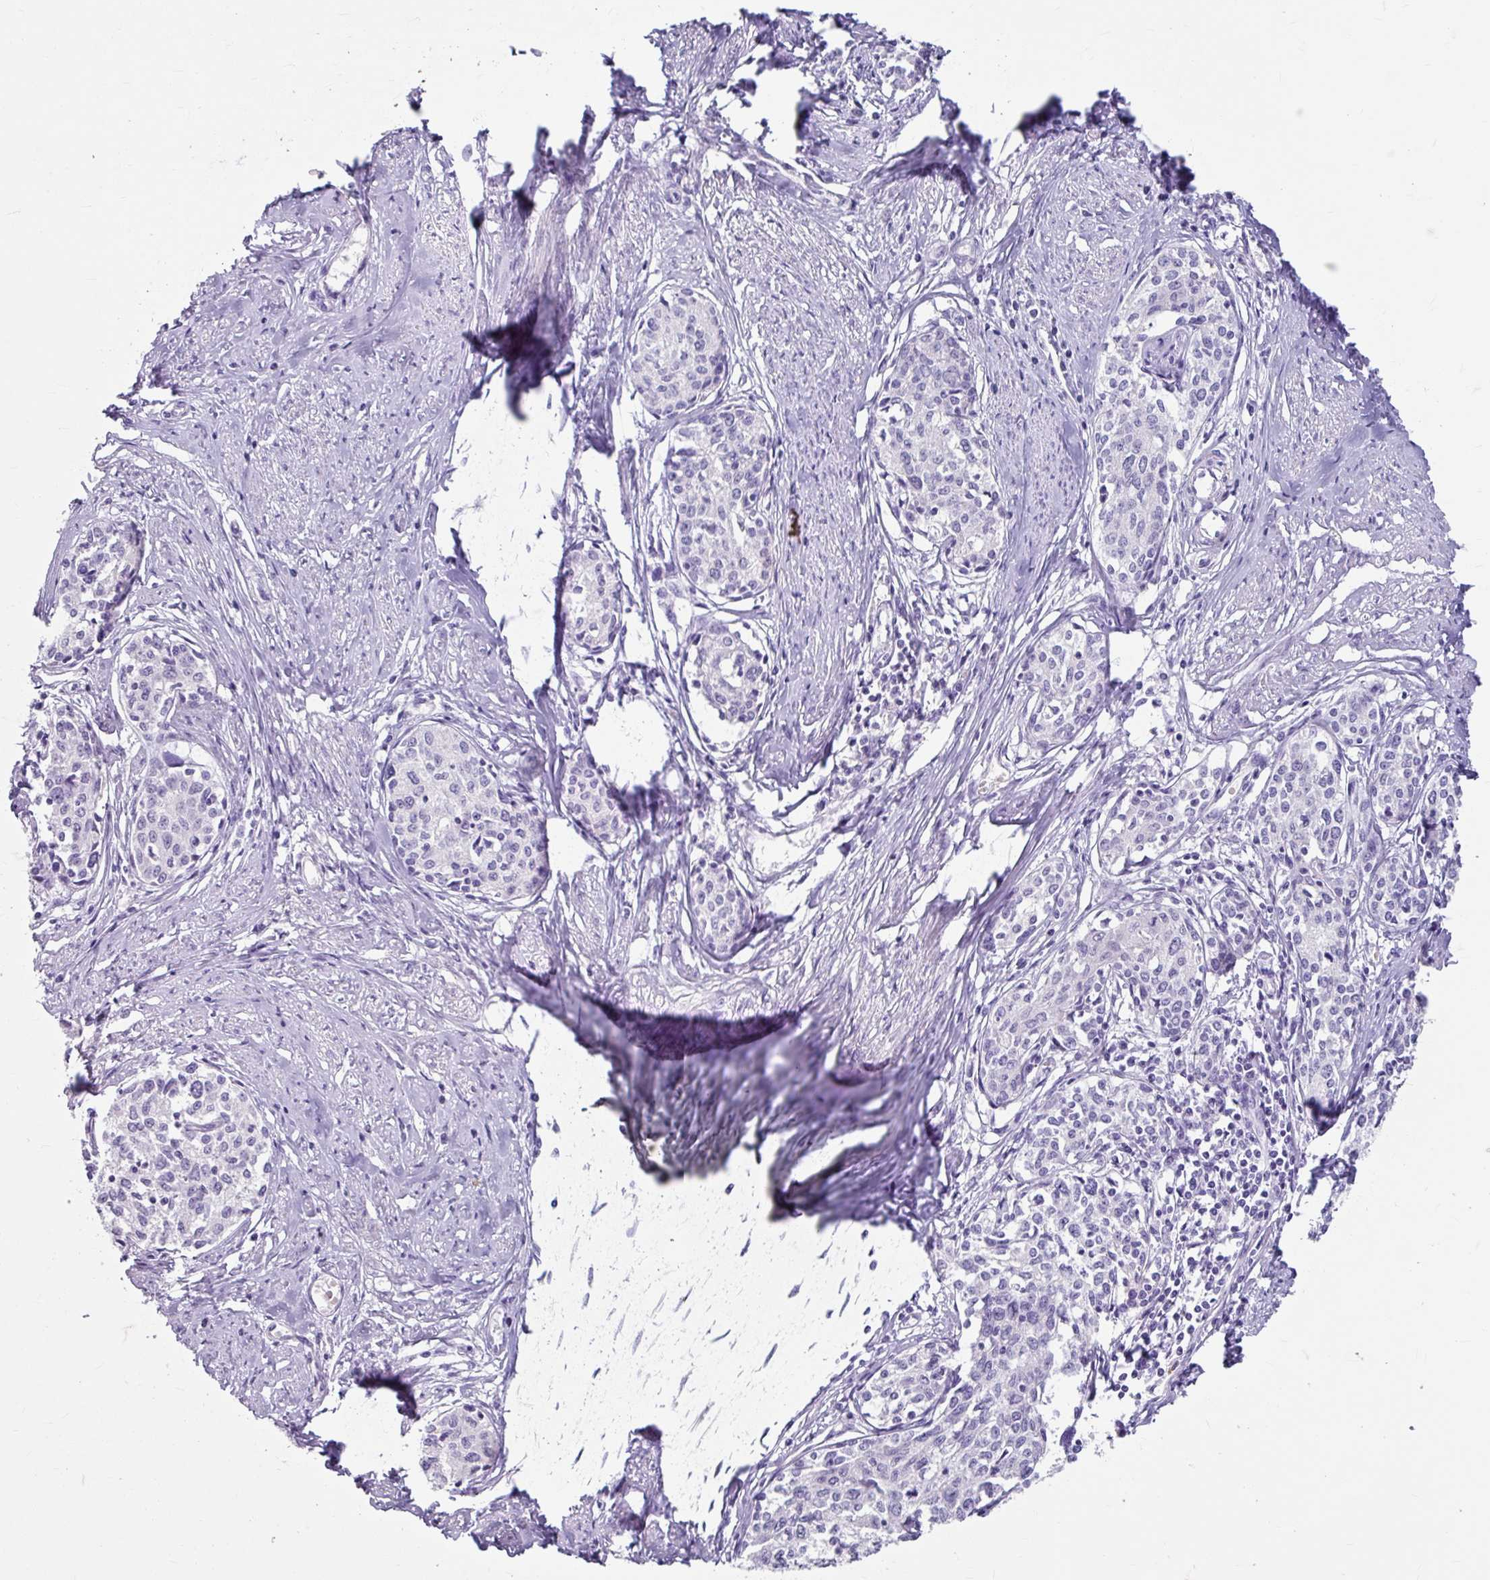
{"staining": {"intensity": "negative", "quantity": "none", "location": "none"}, "tissue": "cervical cancer", "cell_type": "Tumor cells", "image_type": "cancer", "snomed": [{"axis": "morphology", "description": "Squamous cell carcinoma, NOS"}, {"axis": "morphology", "description": "Adenocarcinoma, NOS"}, {"axis": "topography", "description": "Cervix"}], "caption": "Cervical cancer was stained to show a protein in brown. There is no significant positivity in tumor cells.", "gene": "ANKRD1", "patient": {"sex": "female", "age": 52}}